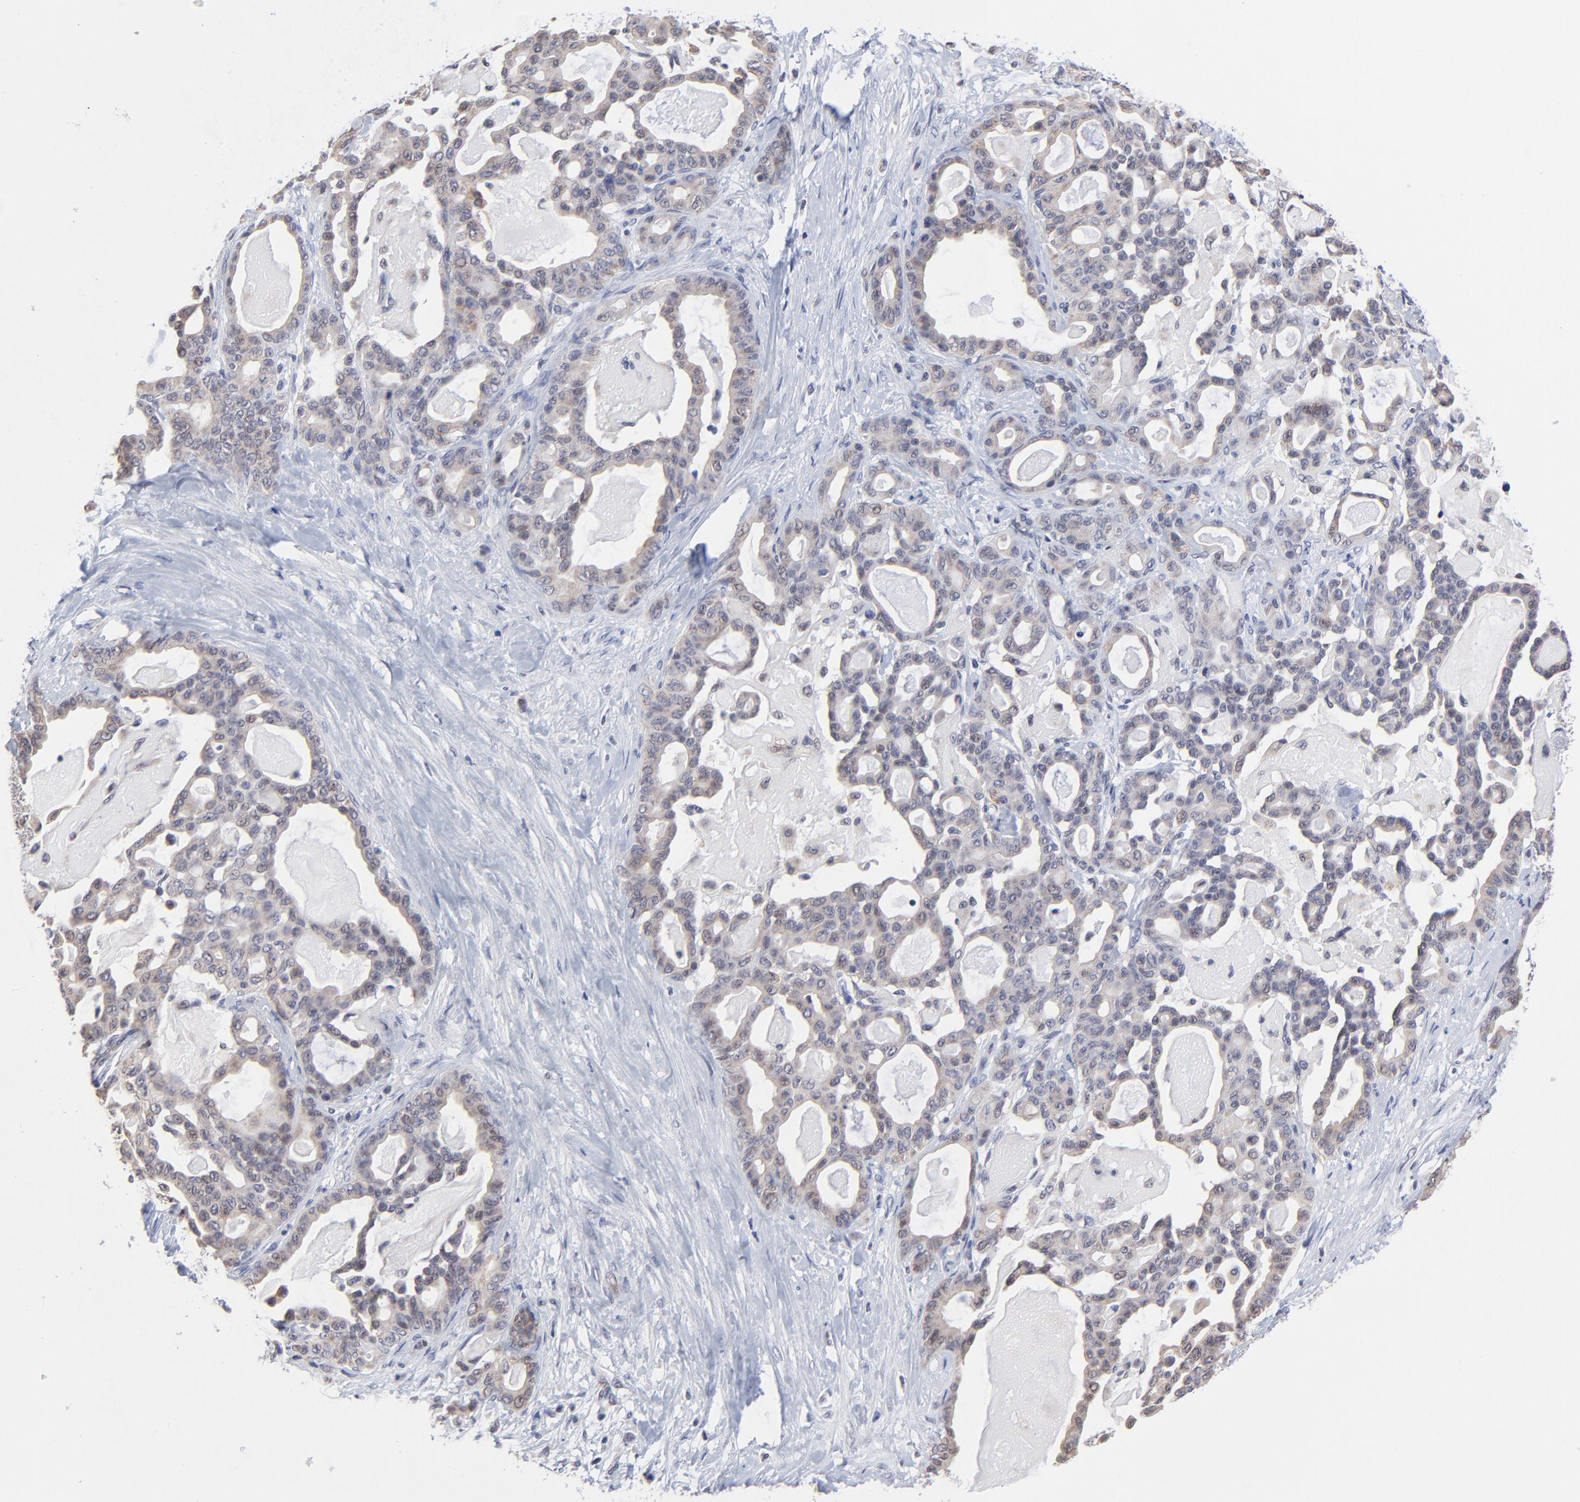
{"staining": {"intensity": "weak", "quantity": ">75%", "location": "cytoplasmic/membranous"}, "tissue": "pancreatic cancer", "cell_type": "Tumor cells", "image_type": "cancer", "snomed": [{"axis": "morphology", "description": "Adenocarcinoma, NOS"}, {"axis": "topography", "description": "Pancreas"}], "caption": "Immunohistochemistry photomicrograph of pancreatic cancer stained for a protein (brown), which reveals low levels of weak cytoplasmic/membranous staining in approximately >75% of tumor cells.", "gene": "FBXO8", "patient": {"sex": "male", "age": 63}}